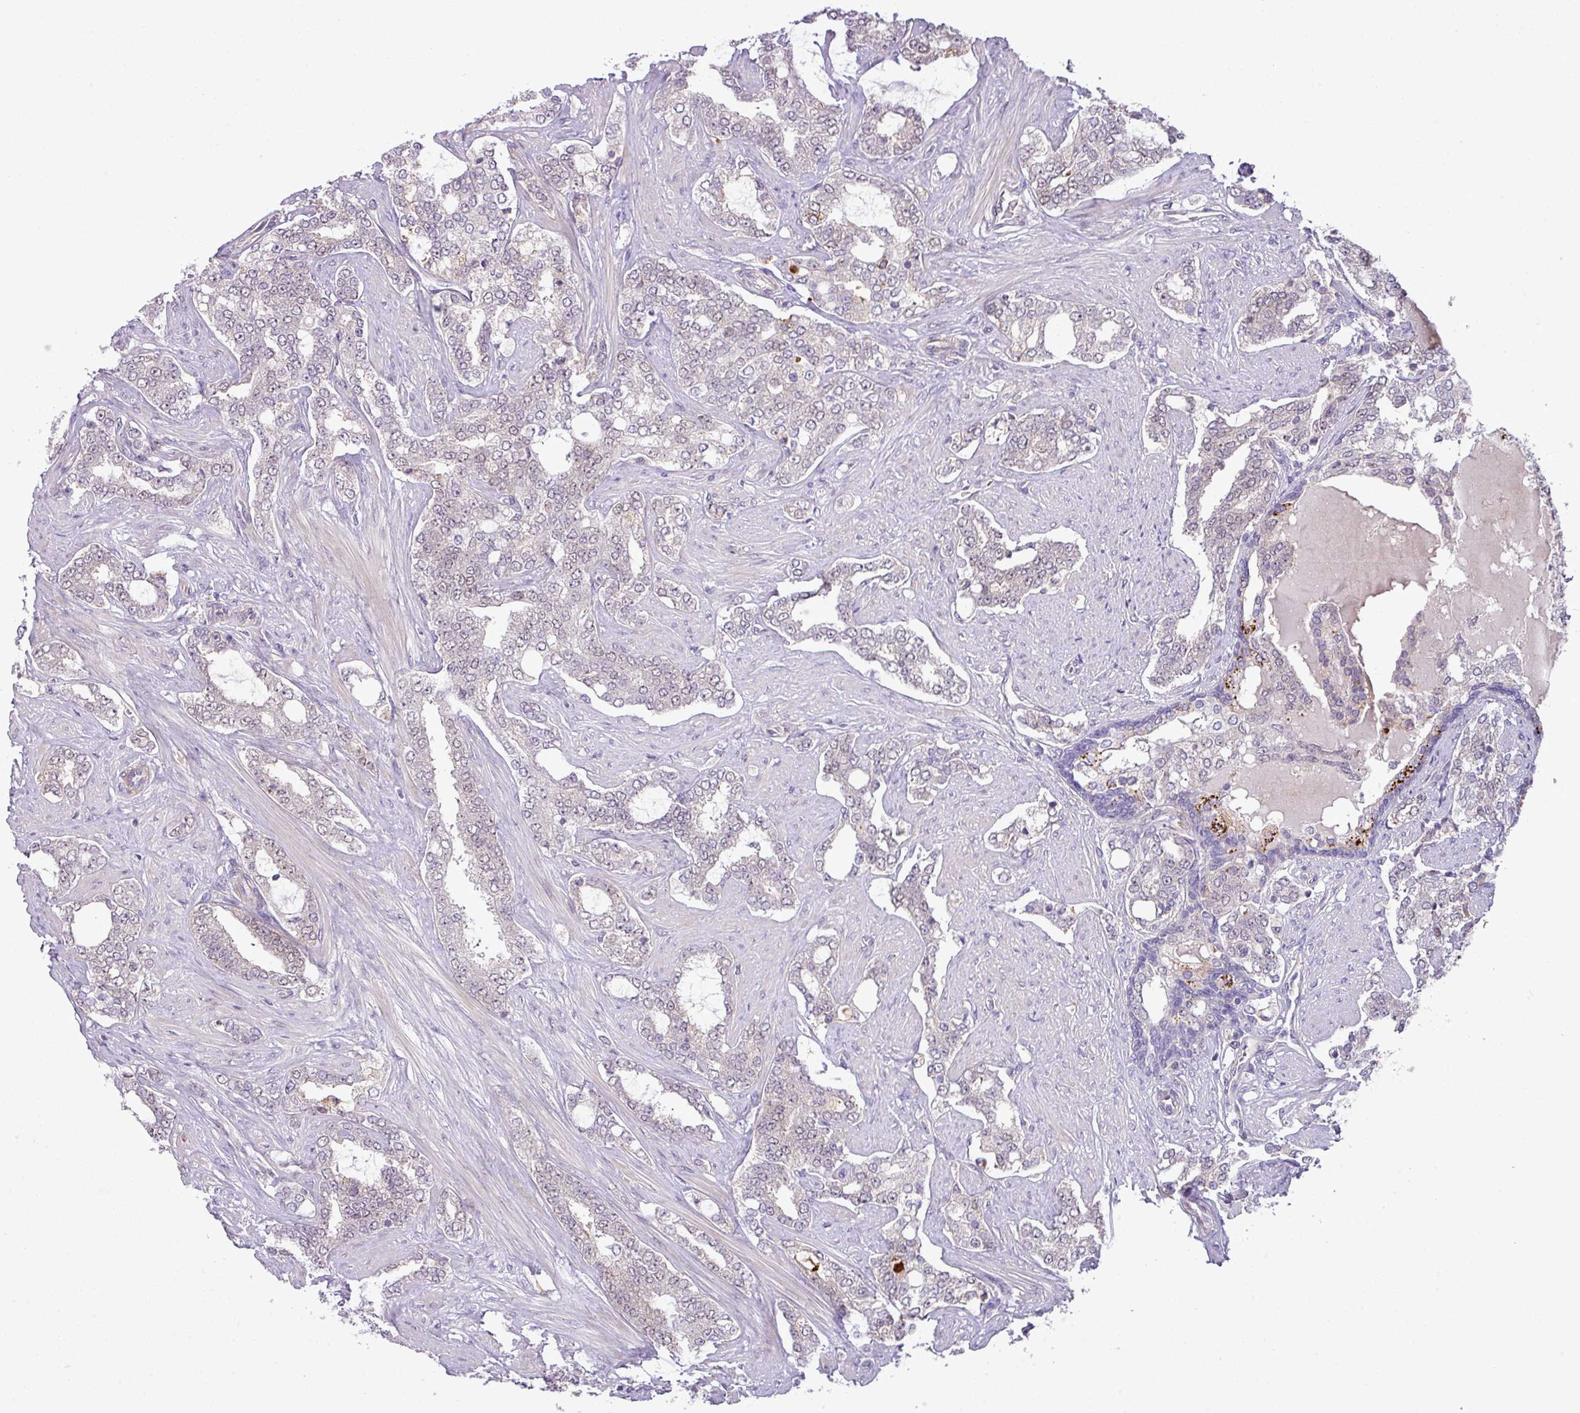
{"staining": {"intensity": "negative", "quantity": "none", "location": "none"}, "tissue": "prostate cancer", "cell_type": "Tumor cells", "image_type": "cancer", "snomed": [{"axis": "morphology", "description": "Adenocarcinoma, High grade"}, {"axis": "topography", "description": "Prostate"}], "caption": "Tumor cells show no significant positivity in prostate cancer.", "gene": "MAK16", "patient": {"sex": "male", "age": 64}}